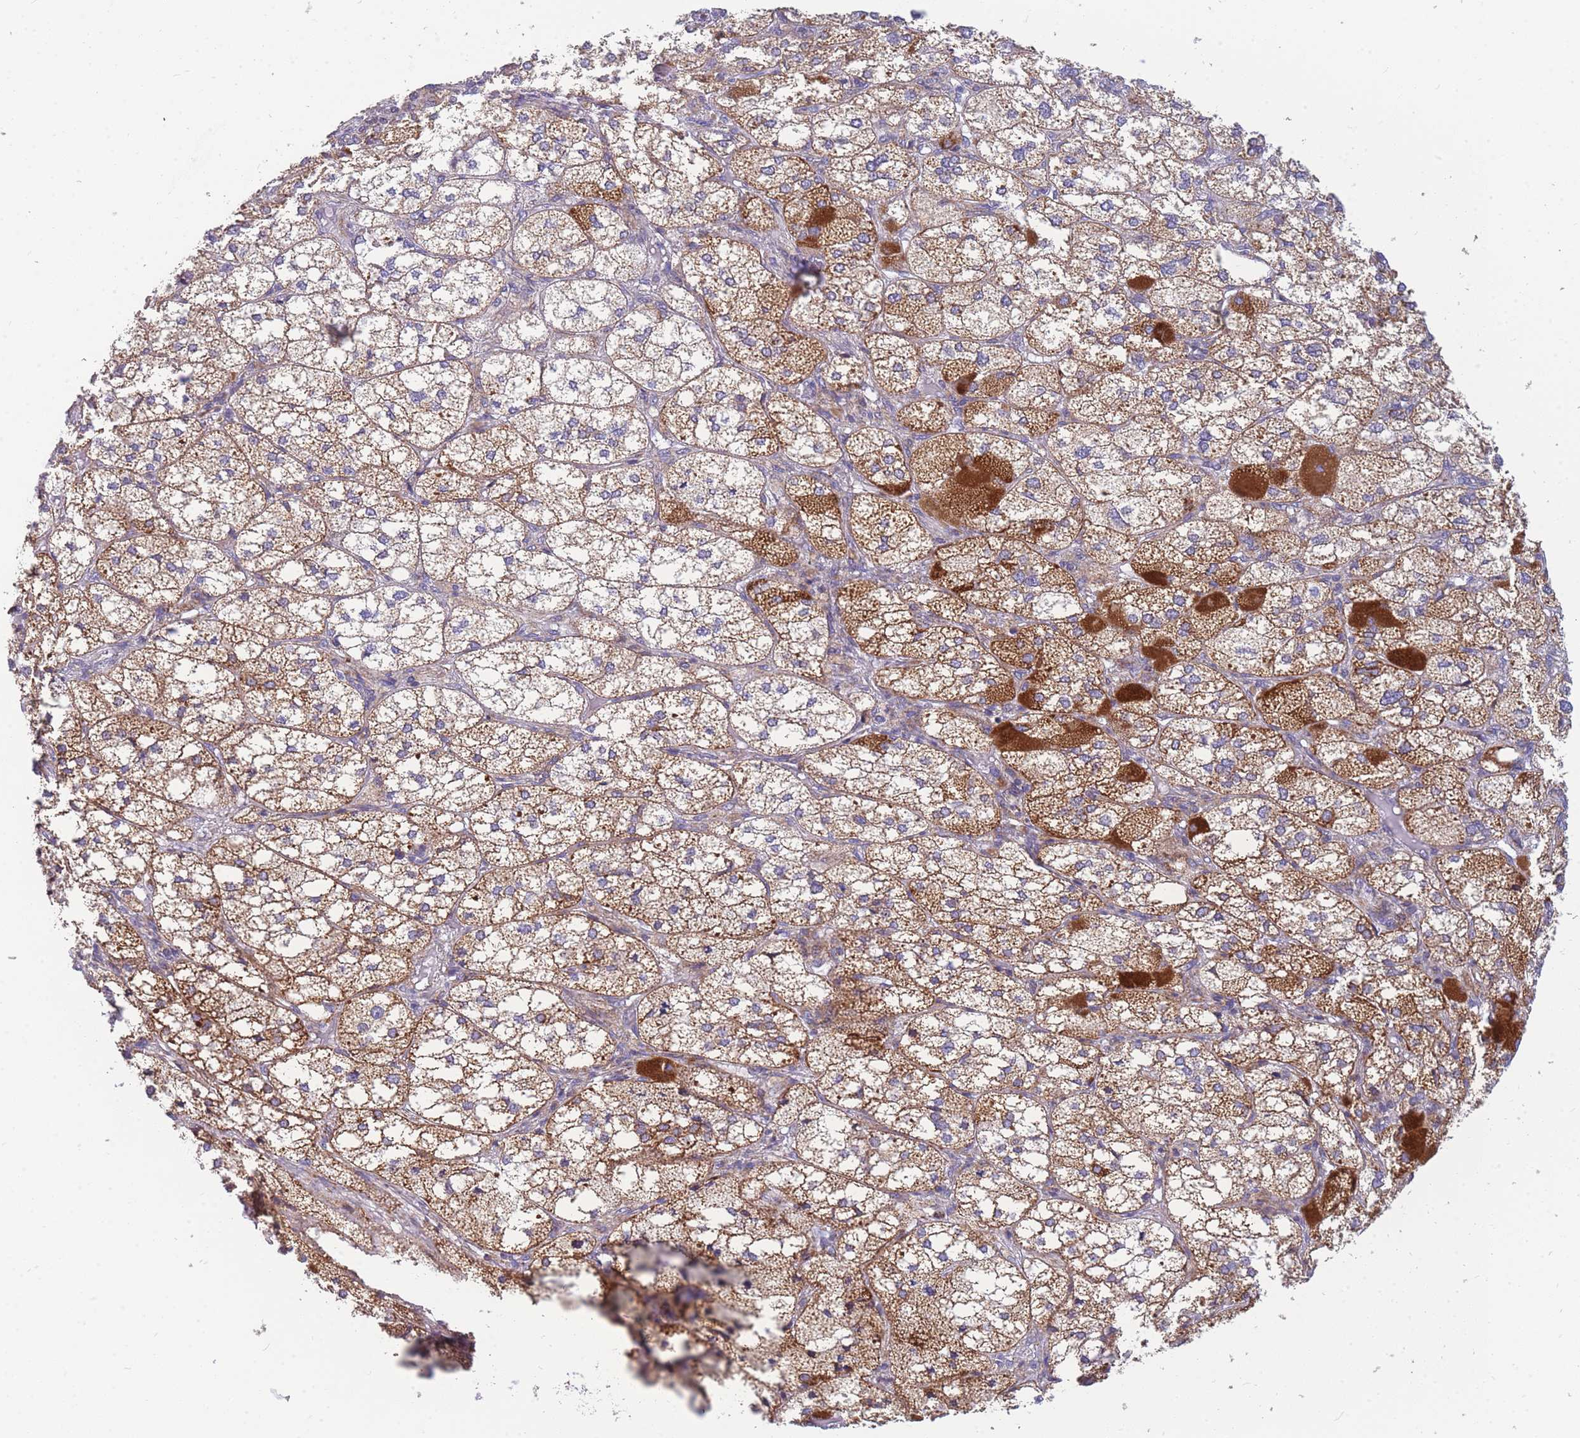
{"staining": {"intensity": "strong", "quantity": "25%-75%", "location": "cytoplasmic/membranous"}, "tissue": "adrenal gland", "cell_type": "Glandular cells", "image_type": "normal", "snomed": [{"axis": "morphology", "description": "Normal tissue, NOS"}, {"axis": "topography", "description": "Adrenal gland"}], "caption": "Immunohistochemical staining of unremarkable adrenal gland reveals high levels of strong cytoplasmic/membranous positivity in approximately 25%-75% of glandular cells. (IHC, brightfield microscopy, high magnification).", "gene": "MRPS11", "patient": {"sex": "female", "age": 61}}